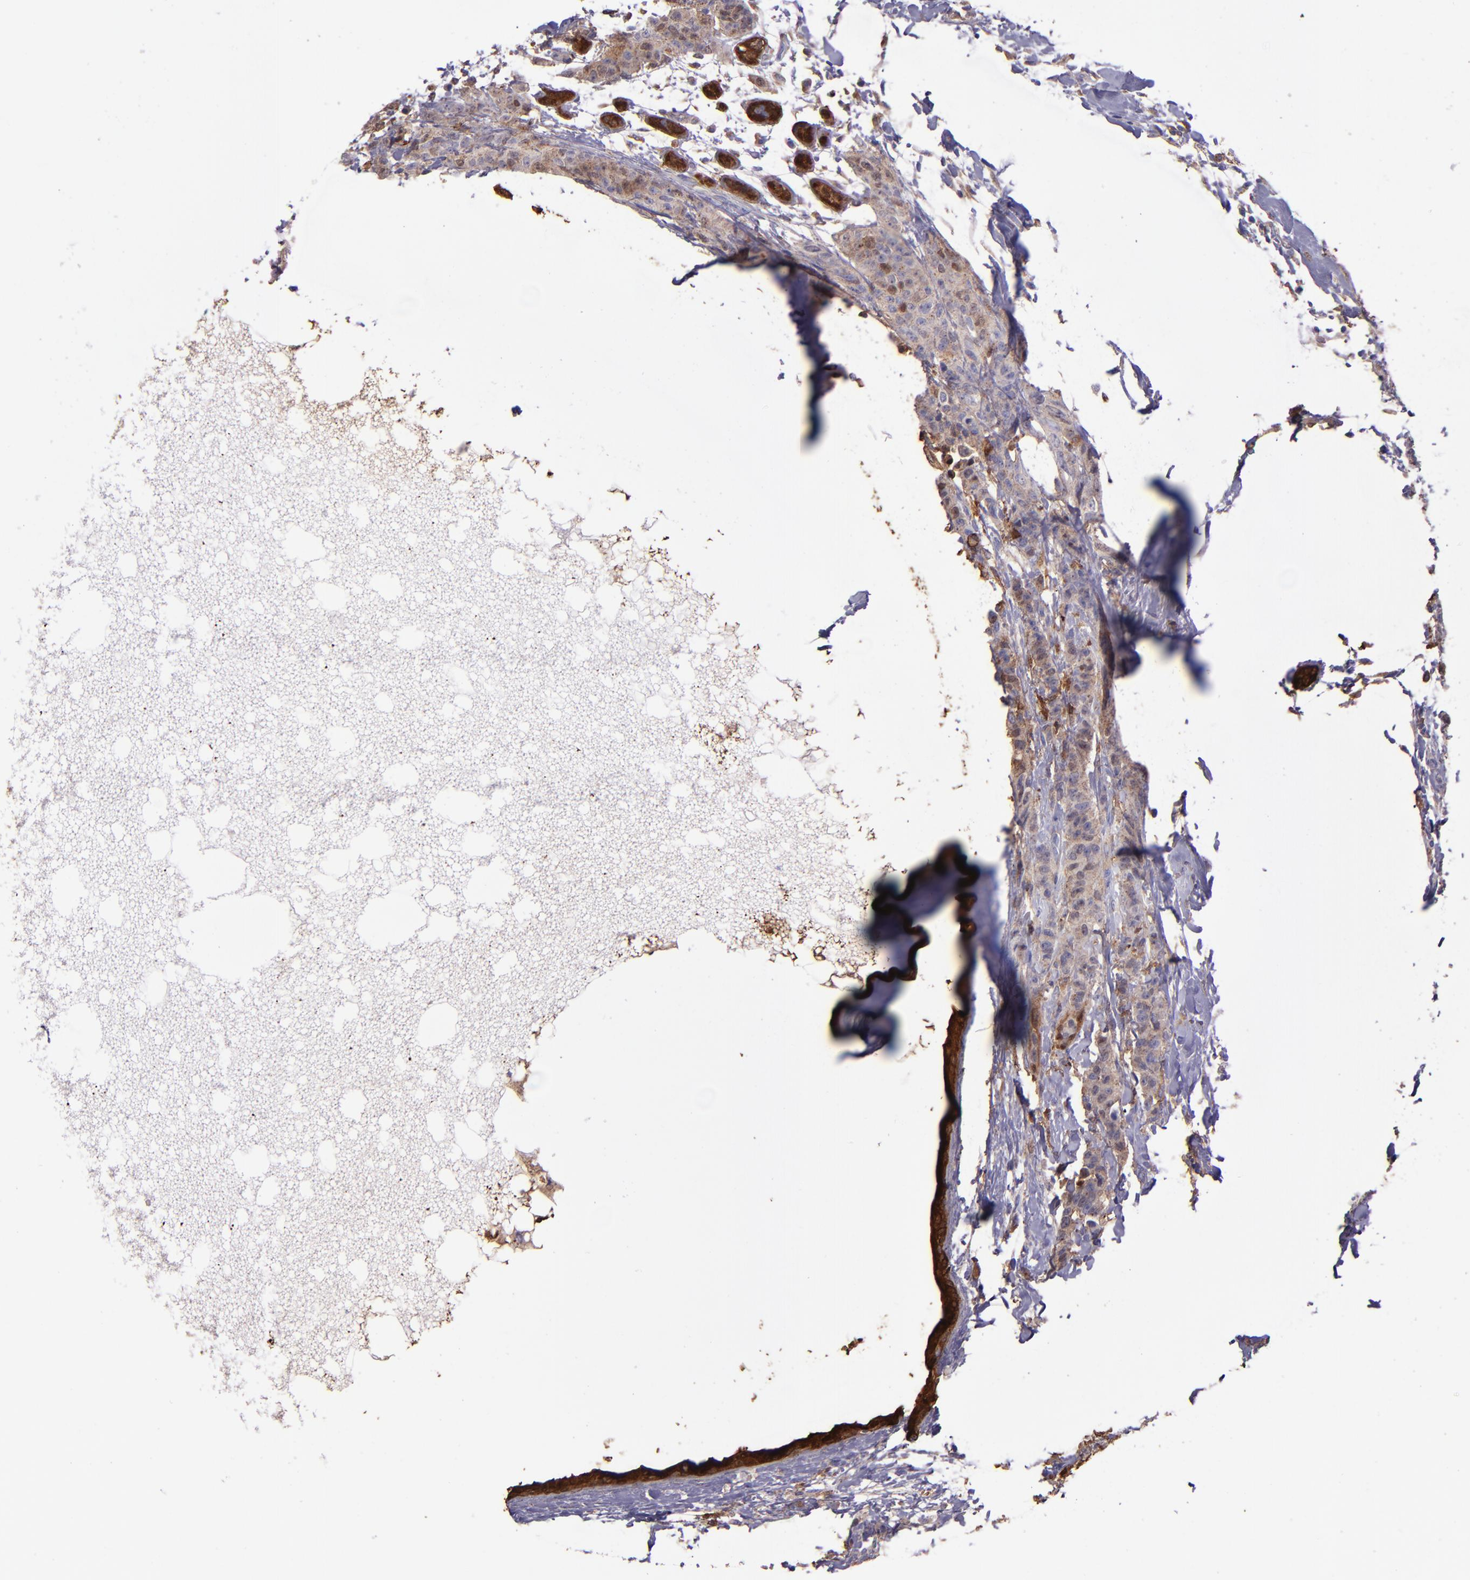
{"staining": {"intensity": "moderate", "quantity": ">75%", "location": "cytoplasmic/membranous"}, "tissue": "breast cancer", "cell_type": "Tumor cells", "image_type": "cancer", "snomed": [{"axis": "morphology", "description": "Duct carcinoma"}, {"axis": "topography", "description": "Breast"}], "caption": "Breast cancer (intraductal carcinoma) stained with IHC exhibits moderate cytoplasmic/membranous expression in approximately >75% of tumor cells.", "gene": "WASHC1", "patient": {"sex": "female", "age": 40}}